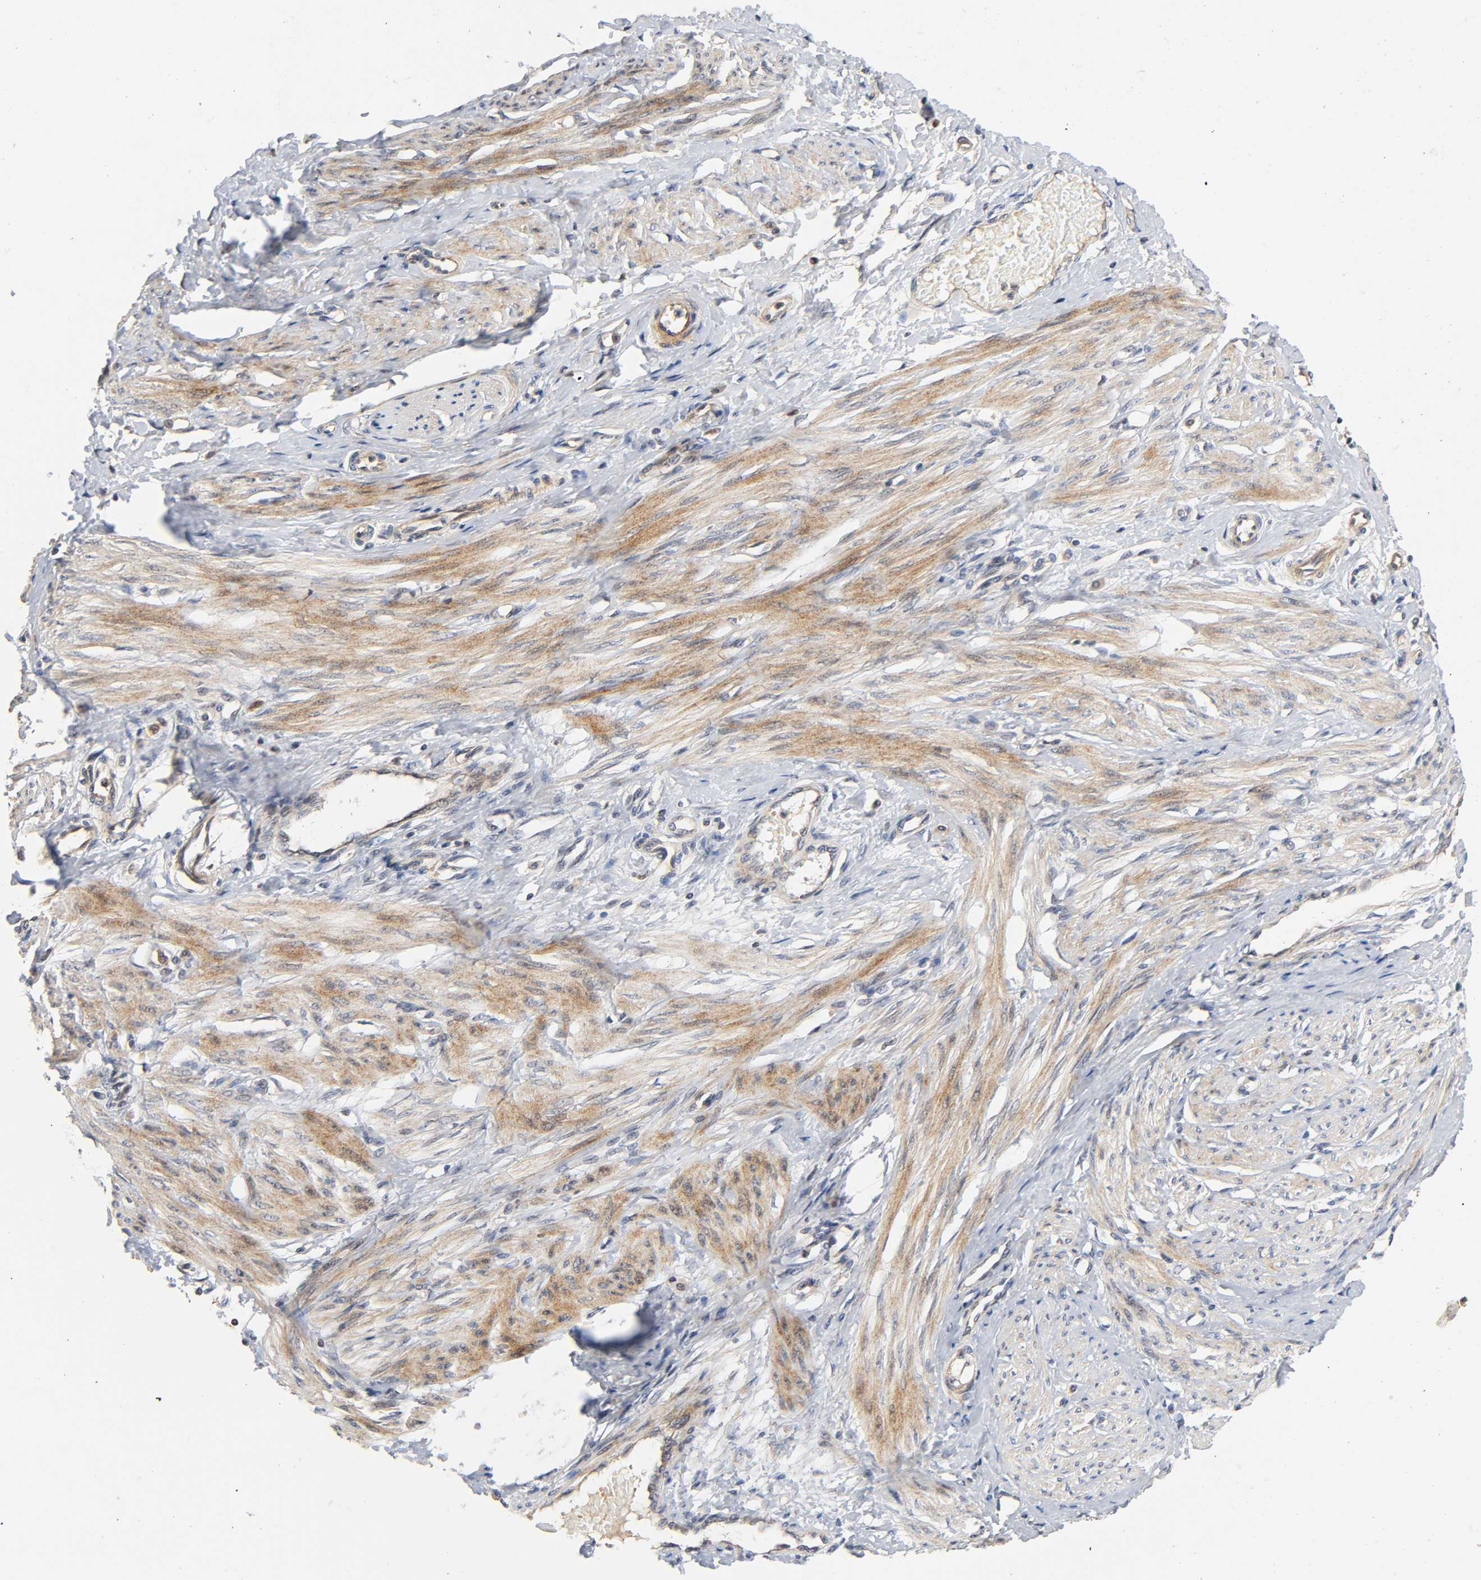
{"staining": {"intensity": "weak", "quantity": ">75%", "location": "cytoplasmic/membranous"}, "tissue": "smooth muscle", "cell_type": "Smooth muscle cells", "image_type": "normal", "snomed": [{"axis": "morphology", "description": "Normal tissue, NOS"}, {"axis": "topography", "description": "Smooth muscle"}, {"axis": "topography", "description": "Uterus"}], "caption": "About >75% of smooth muscle cells in benign human smooth muscle reveal weak cytoplasmic/membranous protein staining as visualized by brown immunohistochemical staining.", "gene": "CASP9", "patient": {"sex": "female", "age": 39}}